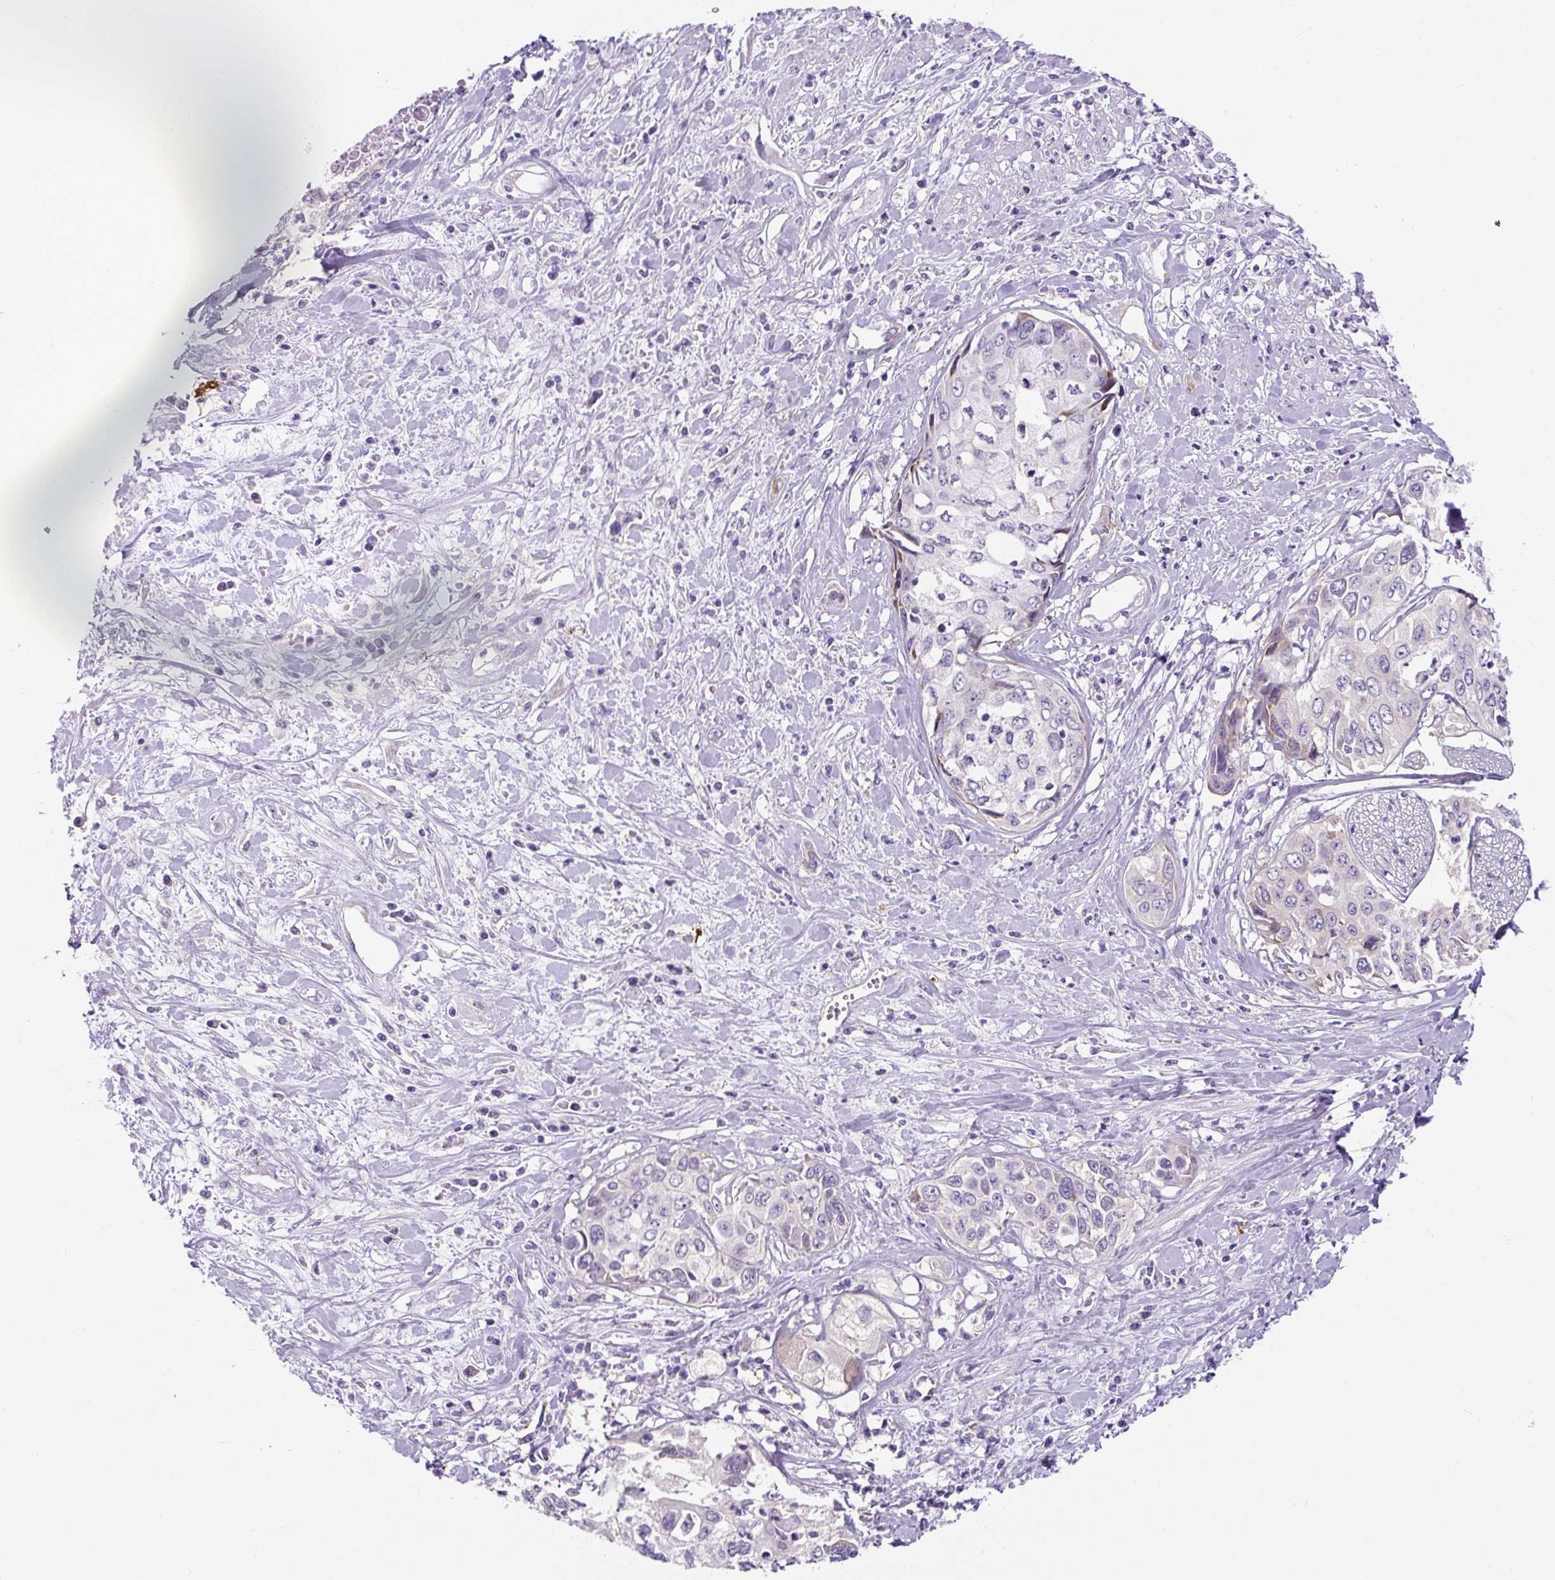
{"staining": {"intensity": "negative", "quantity": "none", "location": "none"}, "tissue": "cervical cancer", "cell_type": "Tumor cells", "image_type": "cancer", "snomed": [{"axis": "morphology", "description": "Squamous cell carcinoma, NOS"}, {"axis": "topography", "description": "Cervix"}], "caption": "Cervical squamous cell carcinoma was stained to show a protein in brown. There is no significant staining in tumor cells. (Immunohistochemistry (ihc), brightfield microscopy, high magnification).", "gene": "ASB4", "patient": {"sex": "female", "age": 31}}